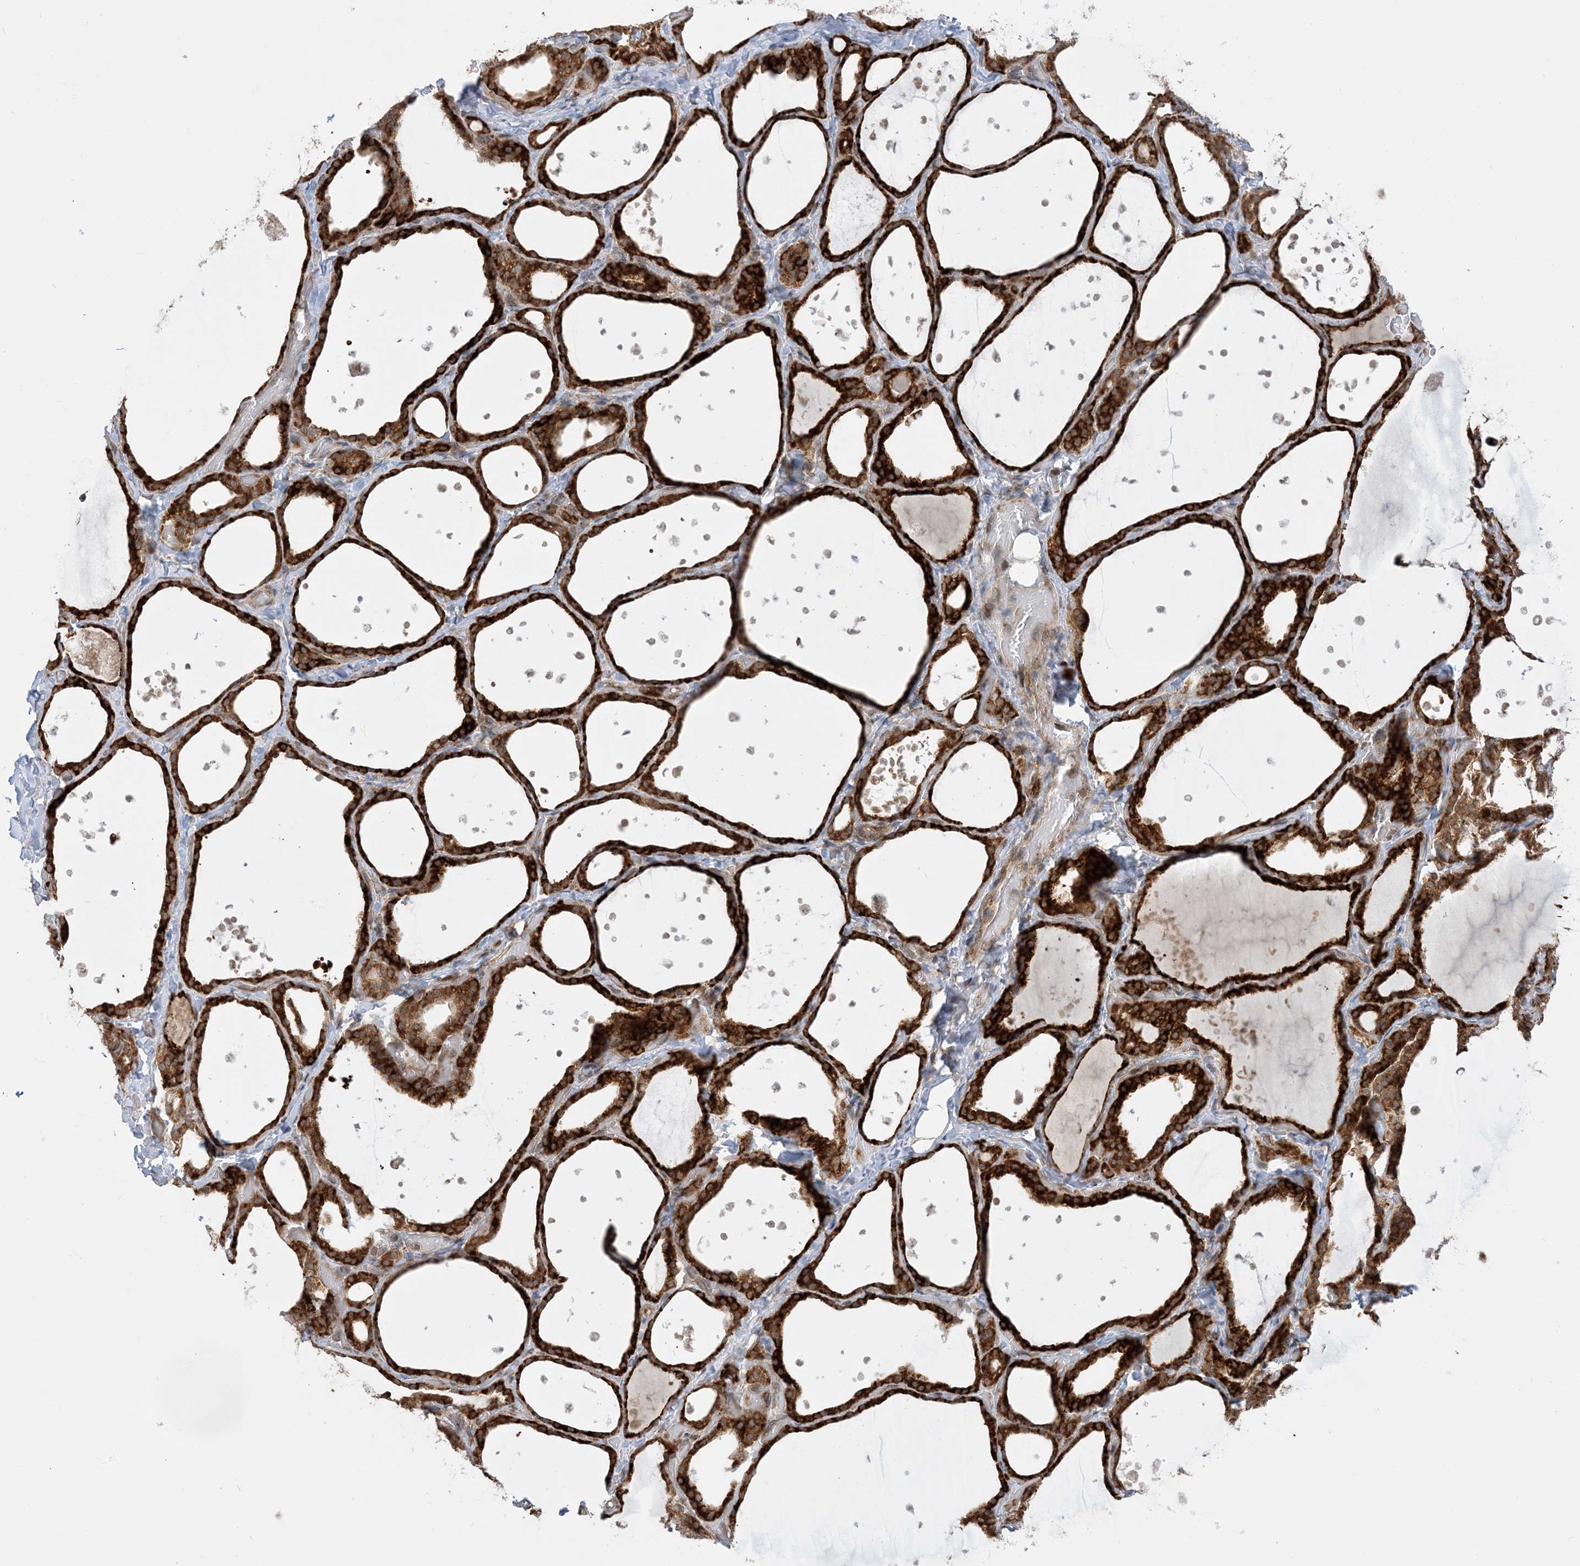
{"staining": {"intensity": "strong", "quantity": ">75%", "location": "cytoplasmic/membranous"}, "tissue": "thyroid gland", "cell_type": "Glandular cells", "image_type": "normal", "snomed": [{"axis": "morphology", "description": "Normal tissue, NOS"}, {"axis": "topography", "description": "Thyroid gland"}], "caption": "Unremarkable thyroid gland displays strong cytoplasmic/membranous positivity in about >75% of glandular cells, visualized by immunohistochemistry.", "gene": "METTL21A", "patient": {"sex": "female", "age": 44}}